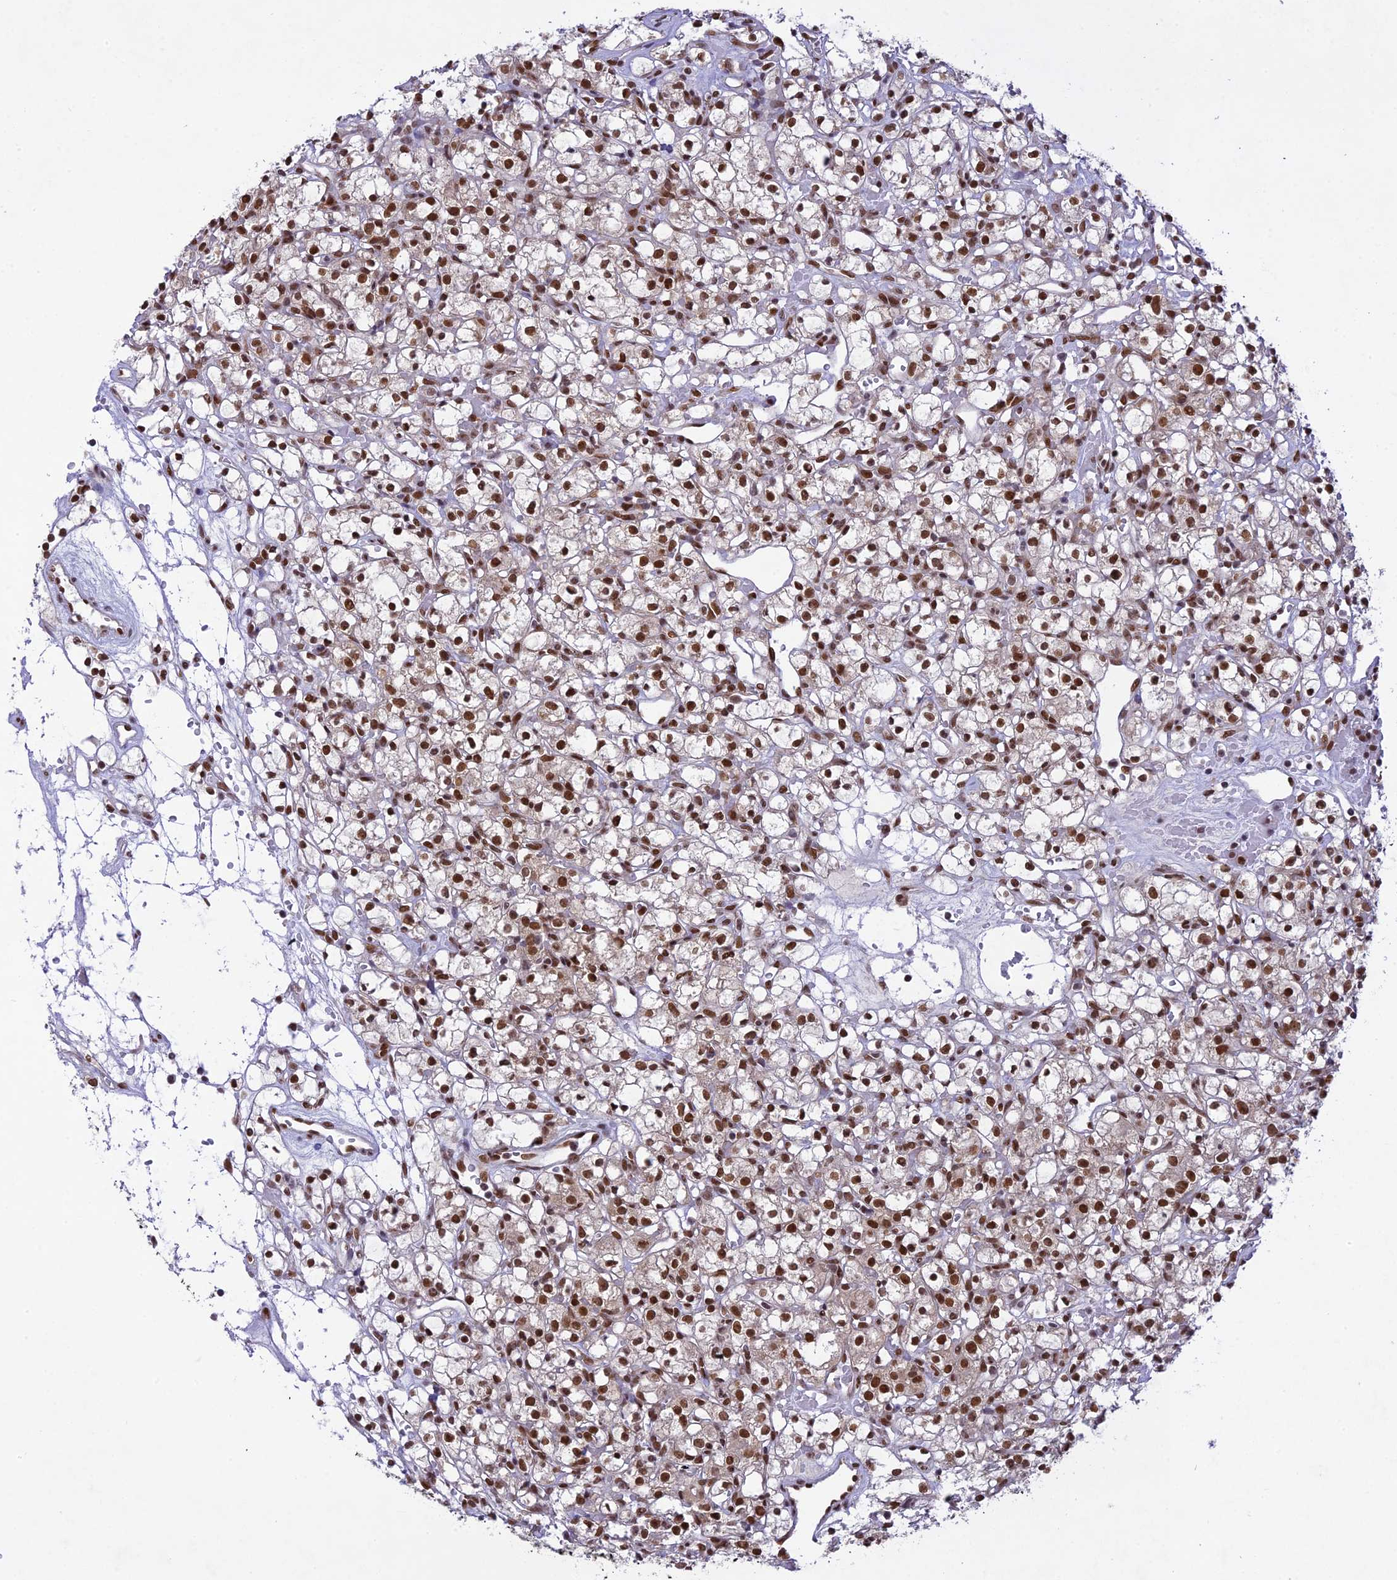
{"staining": {"intensity": "strong", "quantity": ">75%", "location": "nuclear"}, "tissue": "renal cancer", "cell_type": "Tumor cells", "image_type": "cancer", "snomed": [{"axis": "morphology", "description": "Adenocarcinoma, NOS"}, {"axis": "topography", "description": "Kidney"}], "caption": "High-power microscopy captured an immunohistochemistry photomicrograph of adenocarcinoma (renal), revealing strong nuclear expression in about >75% of tumor cells. The staining was performed using DAB (3,3'-diaminobenzidine) to visualize the protein expression in brown, while the nuclei were stained in blue with hematoxylin (Magnification: 20x).", "gene": "DDX1", "patient": {"sex": "female", "age": 59}}